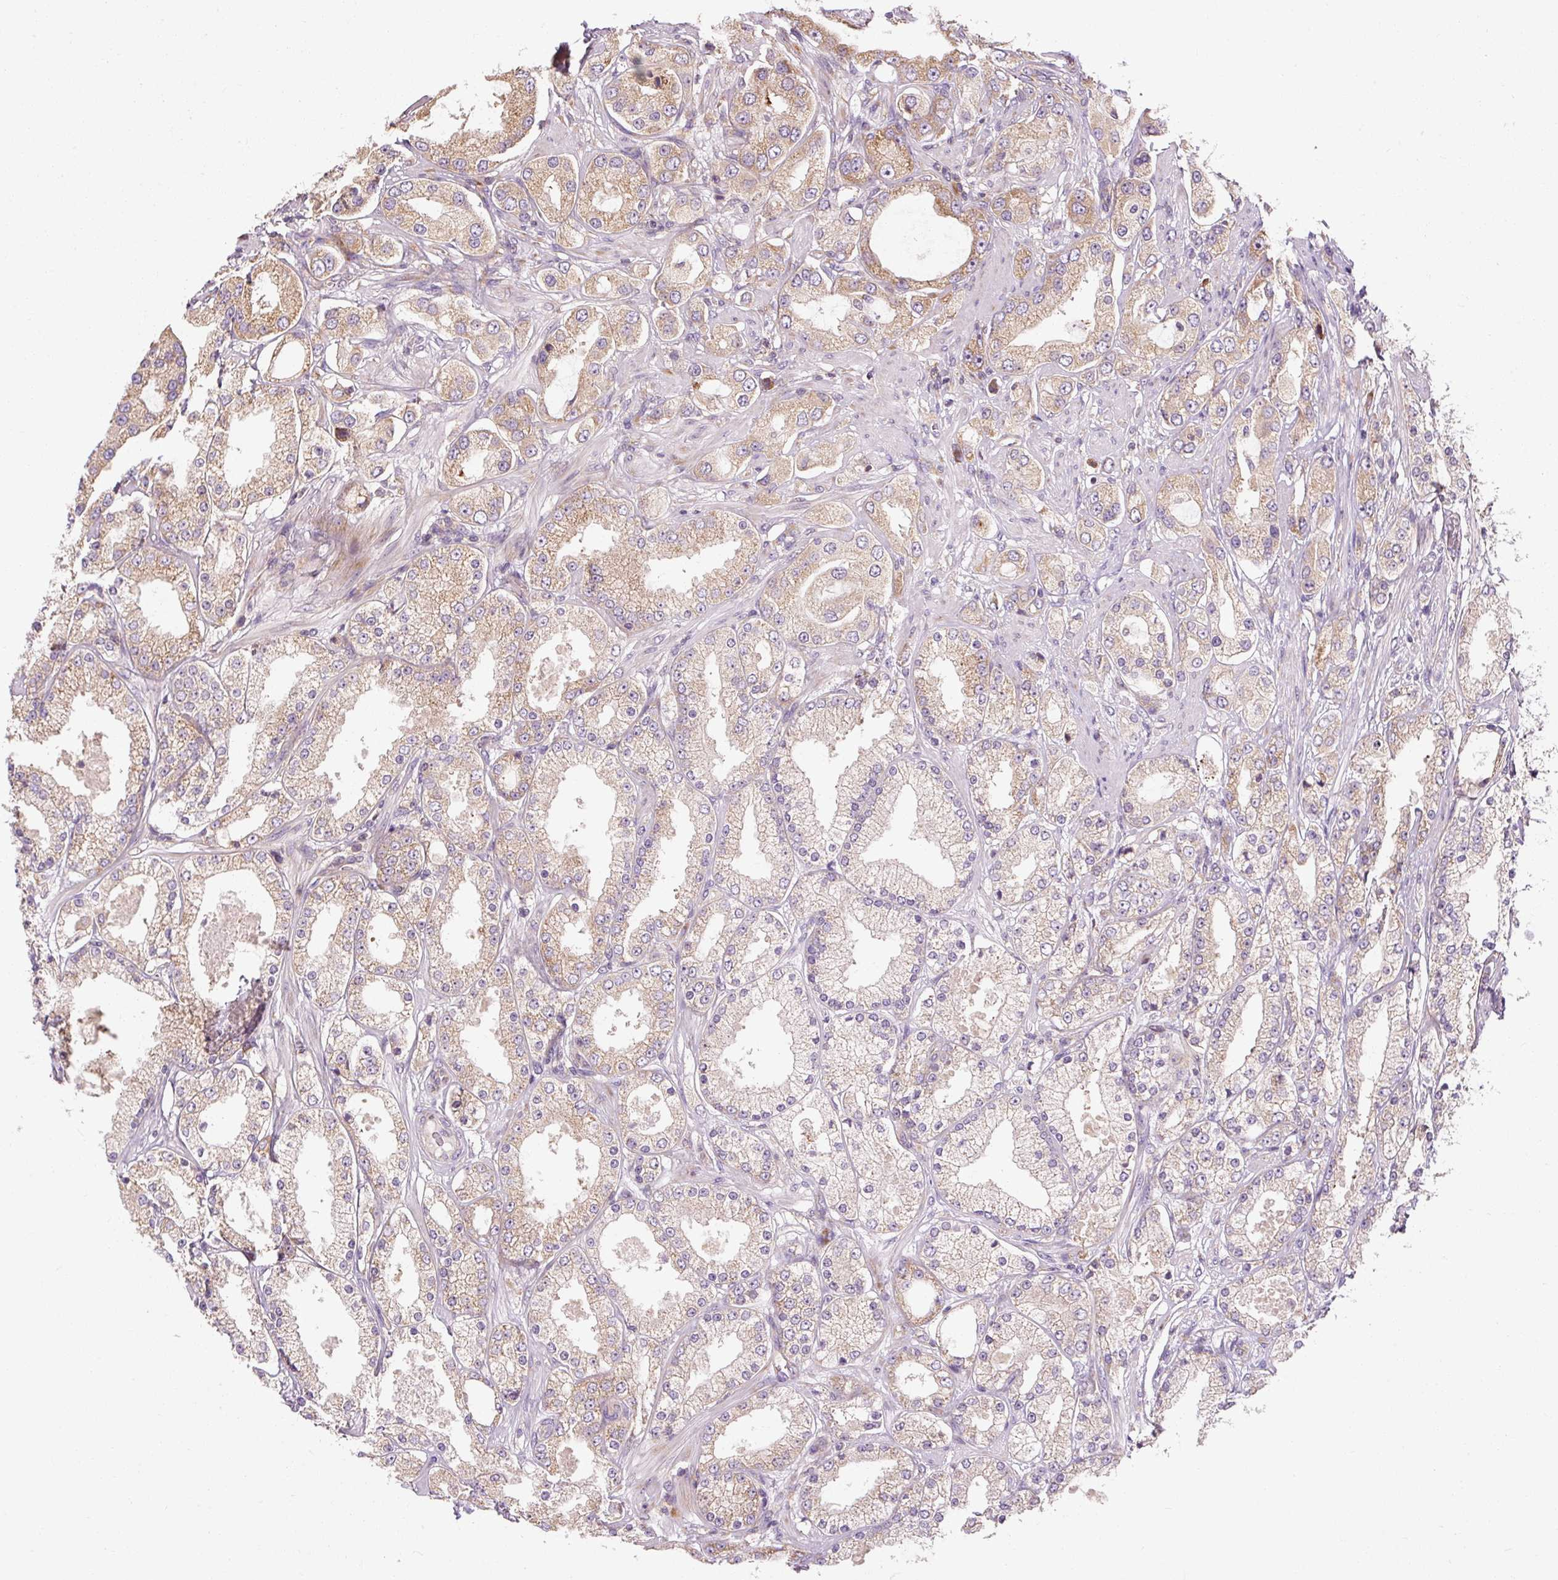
{"staining": {"intensity": "moderate", "quantity": "25%-75%", "location": "cytoplasmic/membranous"}, "tissue": "prostate cancer", "cell_type": "Tumor cells", "image_type": "cancer", "snomed": [{"axis": "morphology", "description": "Adenocarcinoma, High grade"}, {"axis": "topography", "description": "Prostate"}], "caption": "There is medium levels of moderate cytoplasmic/membranous staining in tumor cells of prostate cancer, as demonstrated by immunohistochemical staining (brown color).", "gene": "PRSS48", "patient": {"sex": "male", "age": 68}}